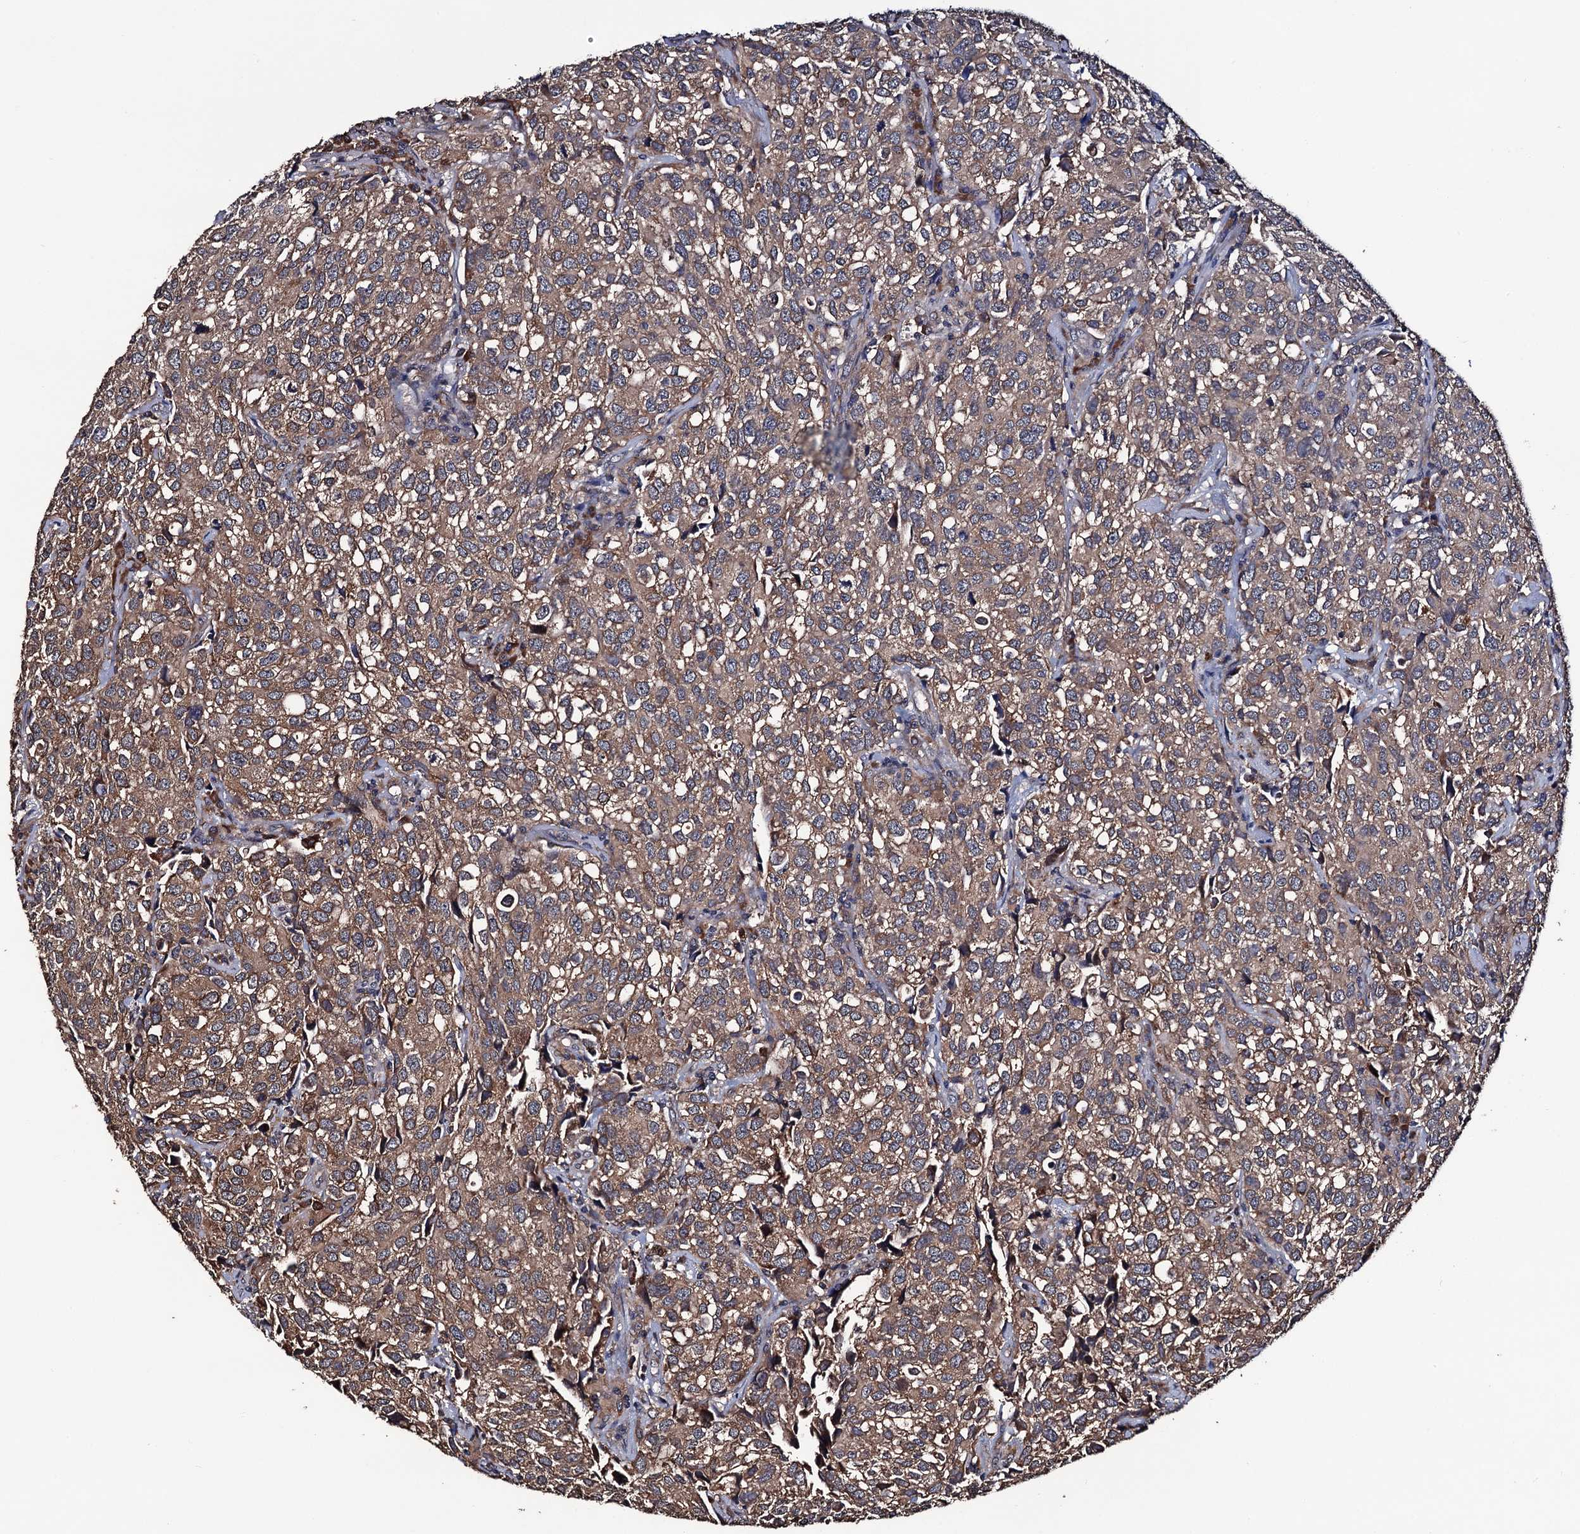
{"staining": {"intensity": "moderate", "quantity": ">75%", "location": "cytoplasmic/membranous"}, "tissue": "urothelial cancer", "cell_type": "Tumor cells", "image_type": "cancer", "snomed": [{"axis": "morphology", "description": "Urothelial carcinoma, High grade"}, {"axis": "topography", "description": "Urinary bladder"}], "caption": "Human urothelial cancer stained with a brown dye shows moderate cytoplasmic/membranous positive staining in approximately >75% of tumor cells.", "gene": "RGS11", "patient": {"sex": "female", "age": 75}}